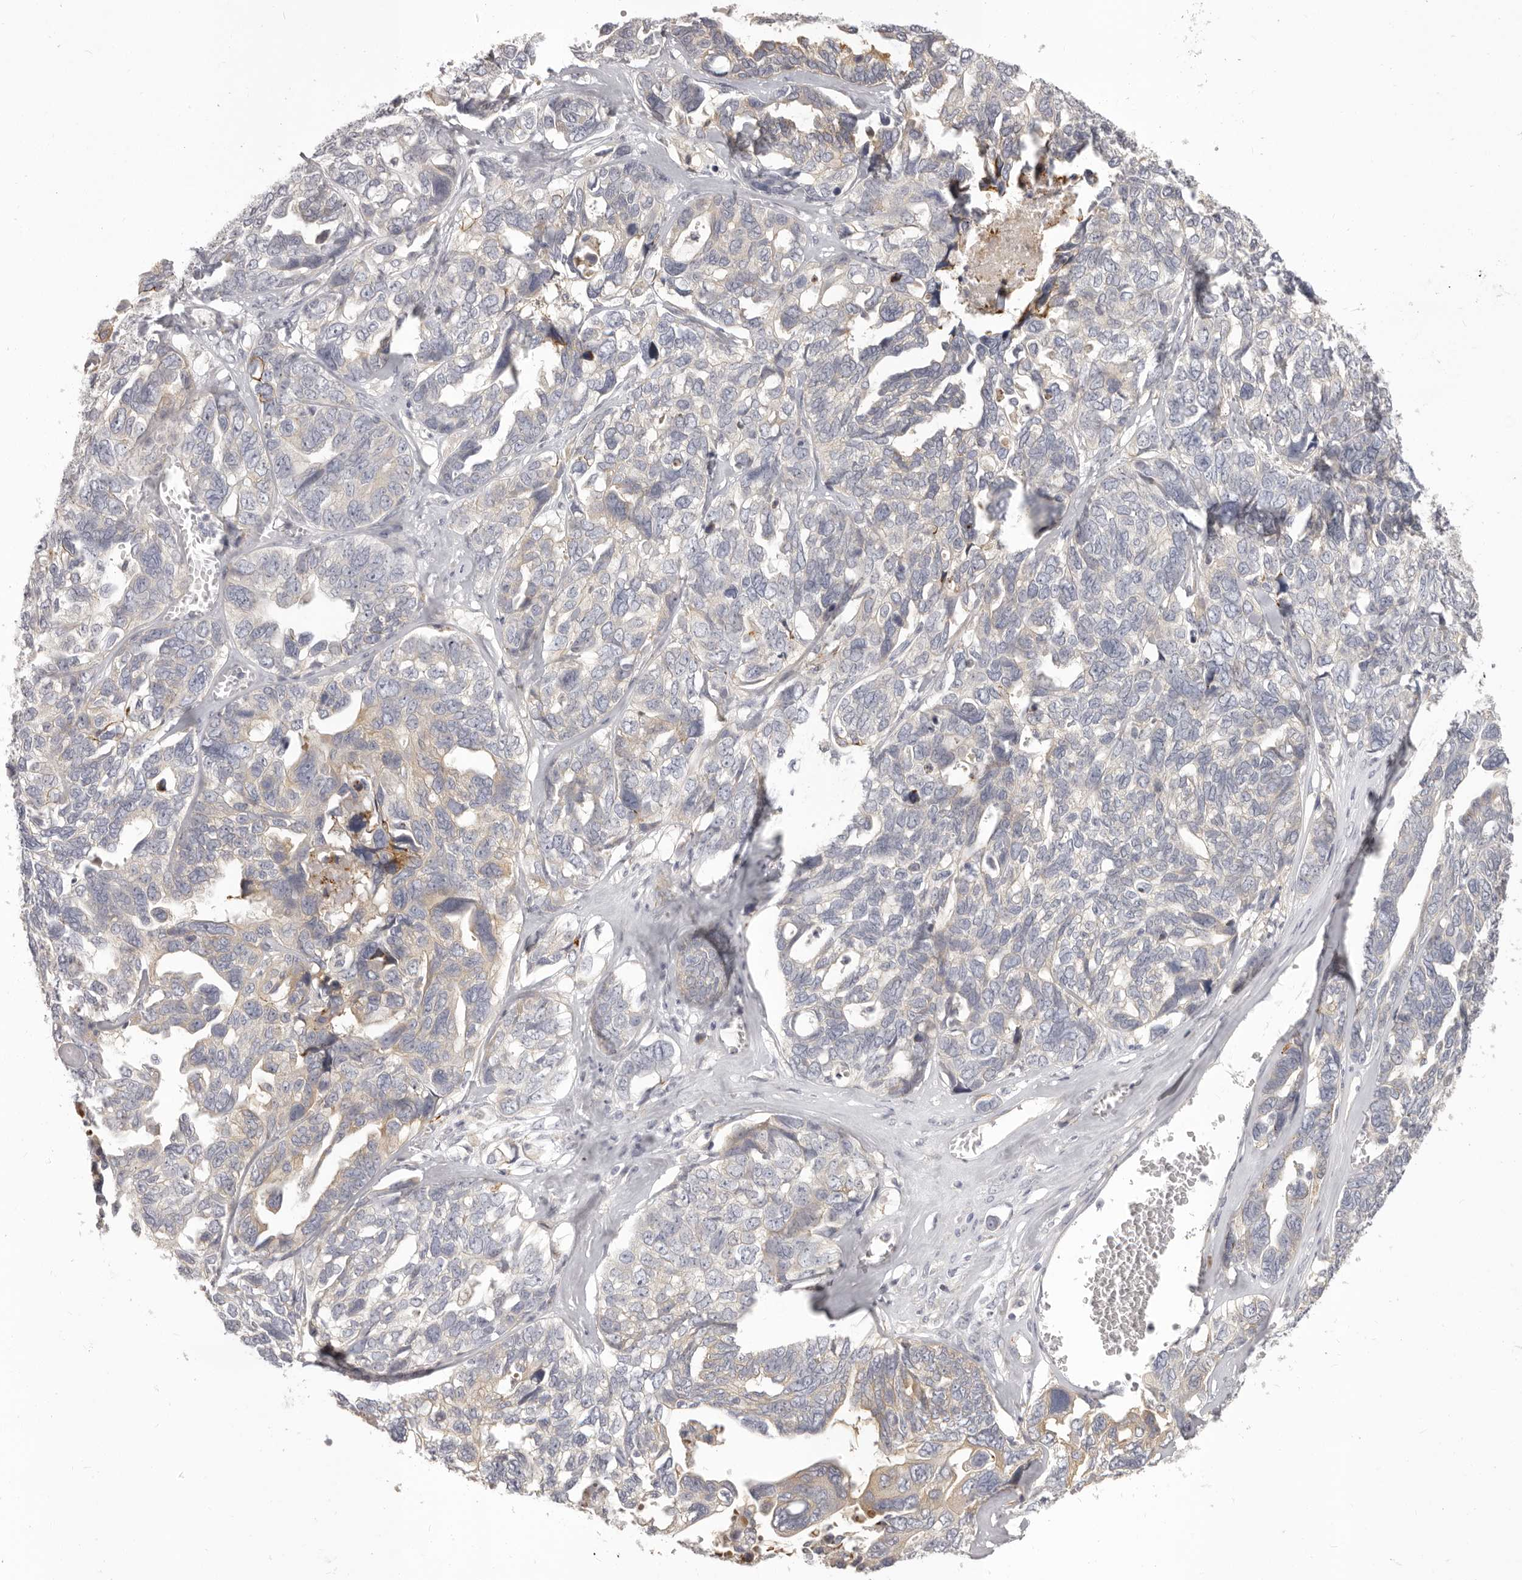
{"staining": {"intensity": "negative", "quantity": "none", "location": "none"}, "tissue": "ovarian cancer", "cell_type": "Tumor cells", "image_type": "cancer", "snomed": [{"axis": "morphology", "description": "Cystadenocarcinoma, serous, NOS"}, {"axis": "topography", "description": "Ovary"}], "caption": "A high-resolution histopathology image shows IHC staining of ovarian serous cystadenocarcinoma, which displays no significant staining in tumor cells.", "gene": "OTUD3", "patient": {"sex": "female", "age": 79}}